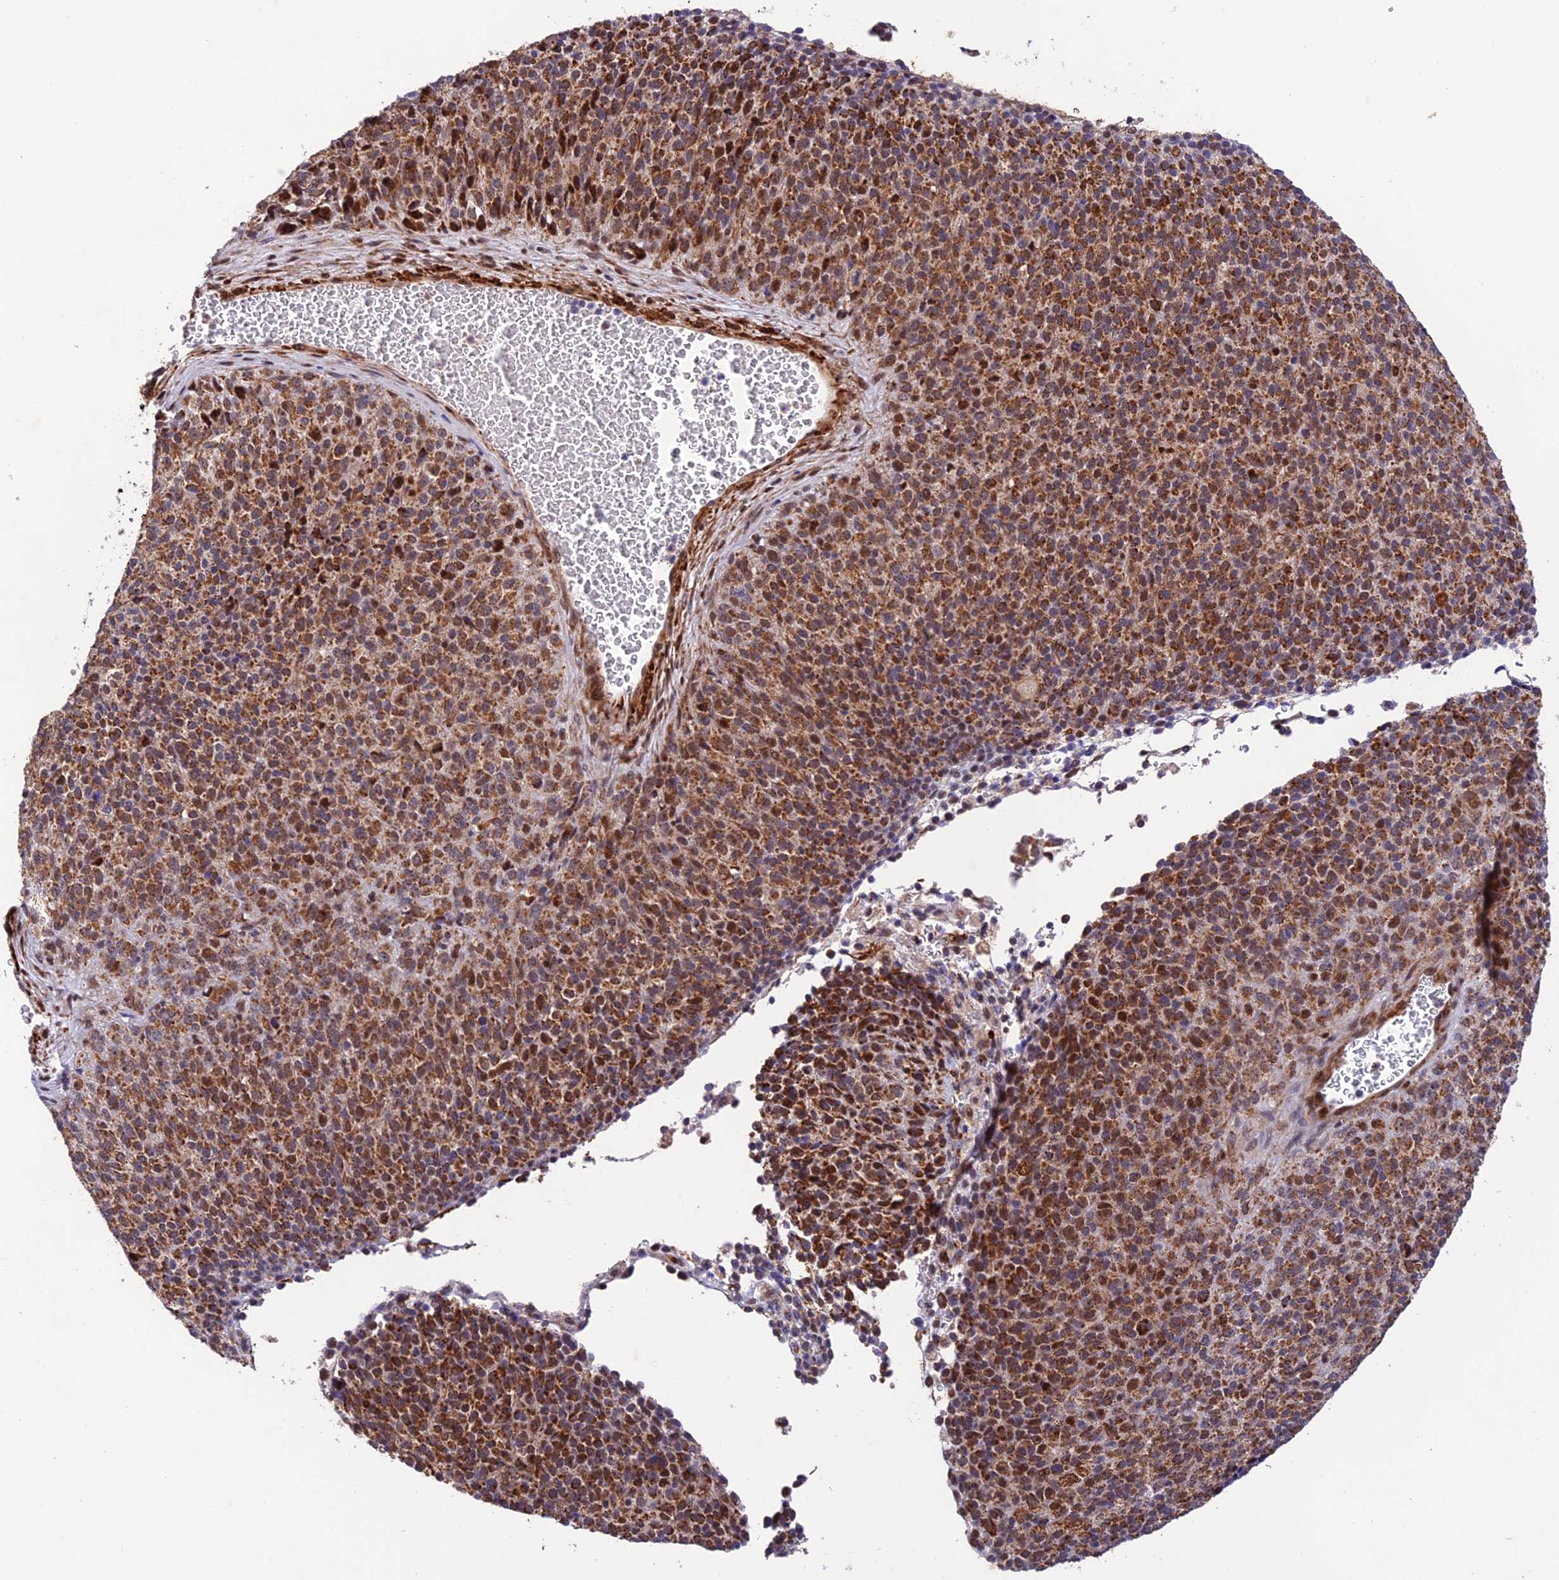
{"staining": {"intensity": "strong", "quantity": ">75%", "location": "cytoplasmic/membranous,nuclear"}, "tissue": "melanoma", "cell_type": "Tumor cells", "image_type": "cancer", "snomed": [{"axis": "morphology", "description": "Malignant melanoma, Metastatic site"}, {"axis": "topography", "description": "Brain"}], "caption": "An image showing strong cytoplasmic/membranous and nuclear staining in approximately >75% of tumor cells in melanoma, as visualized by brown immunohistochemical staining.", "gene": "WDR55", "patient": {"sex": "female", "age": 56}}